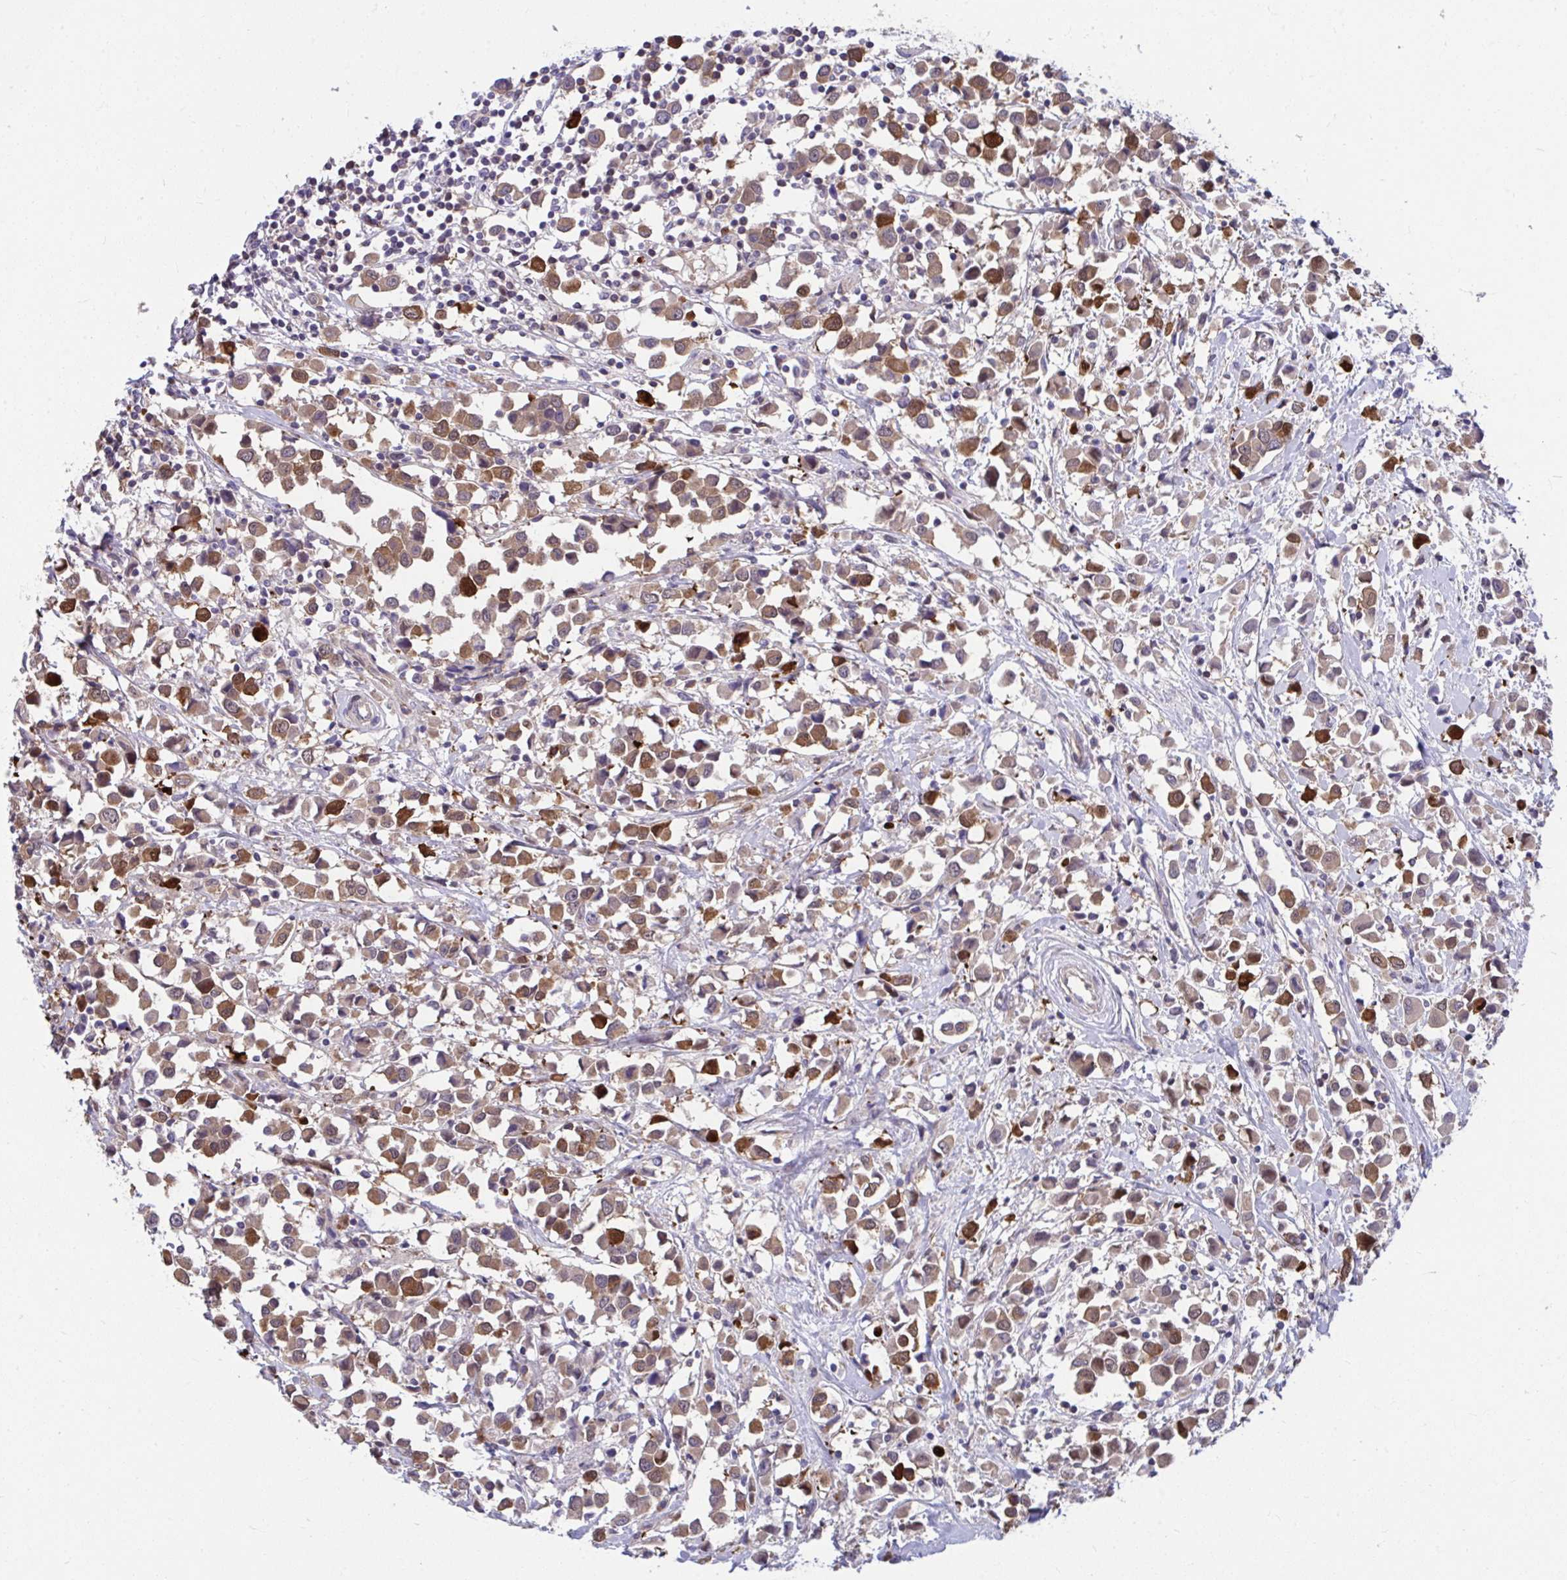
{"staining": {"intensity": "moderate", "quantity": ">75%", "location": "cytoplasmic/membranous,nuclear"}, "tissue": "breast cancer", "cell_type": "Tumor cells", "image_type": "cancer", "snomed": [{"axis": "morphology", "description": "Duct carcinoma"}, {"axis": "topography", "description": "Breast"}], "caption": "Breast invasive ductal carcinoma stained for a protein (brown) exhibits moderate cytoplasmic/membranous and nuclear positive positivity in about >75% of tumor cells.", "gene": "PCDHB7", "patient": {"sex": "female", "age": 61}}